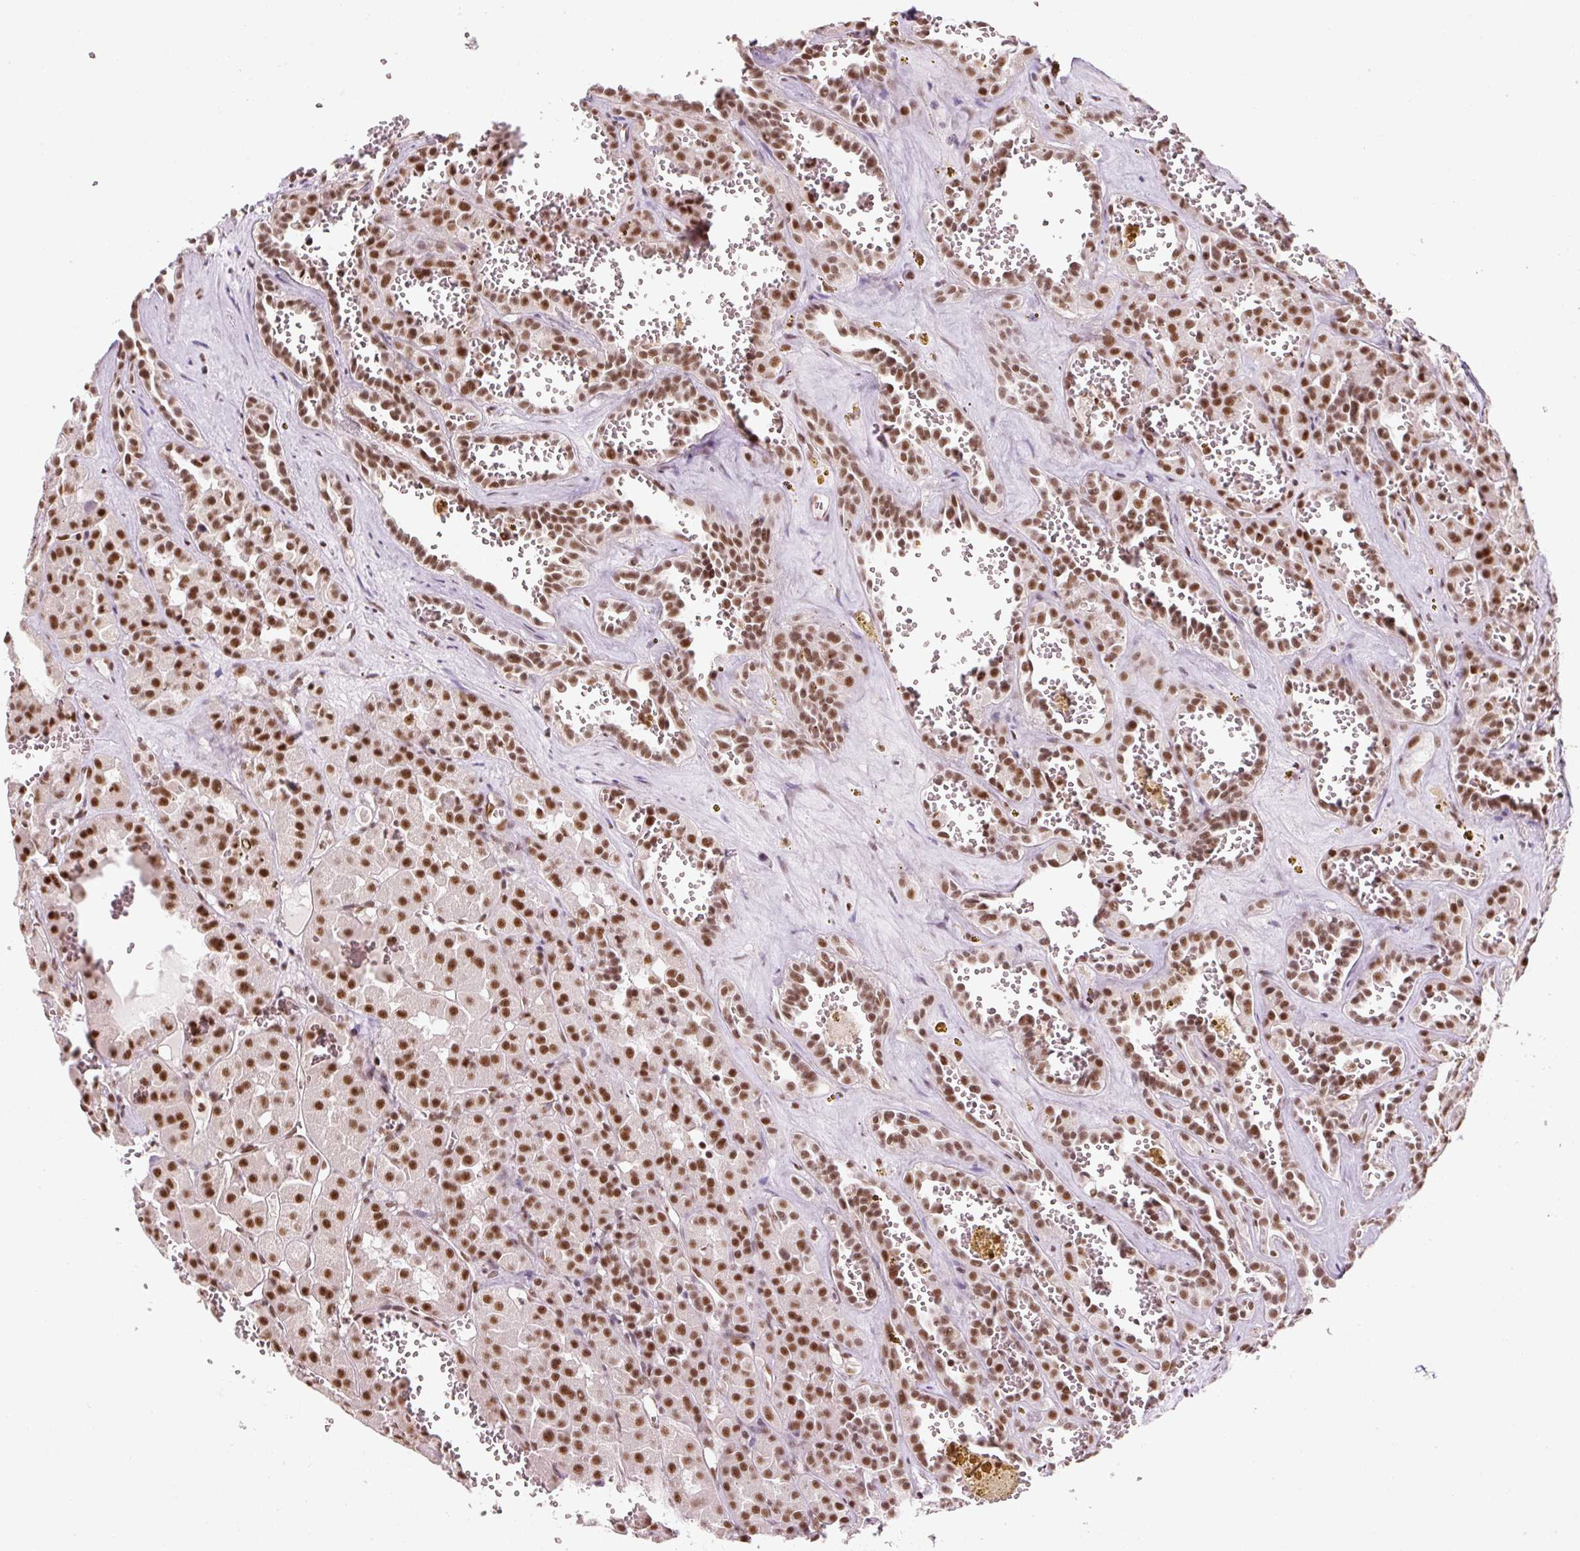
{"staining": {"intensity": "strong", "quantity": ">75%", "location": "nuclear"}, "tissue": "renal cancer", "cell_type": "Tumor cells", "image_type": "cancer", "snomed": [{"axis": "morphology", "description": "Carcinoma, NOS"}, {"axis": "topography", "description": "Kidney"}], "caption": "Immunohistochemistry (IHC) staining of renal carcinoma, which displays high levels of strong nuclear positivity in about >75% of tumor cells indicating strong nuclear protein positivity. The staining was performed using DAB (brown) for protein detection and nuclei were counterstained in hematoxylin (blue).", "gene": "U2AF2", "patient": {"sex": "female", "age": 75}}